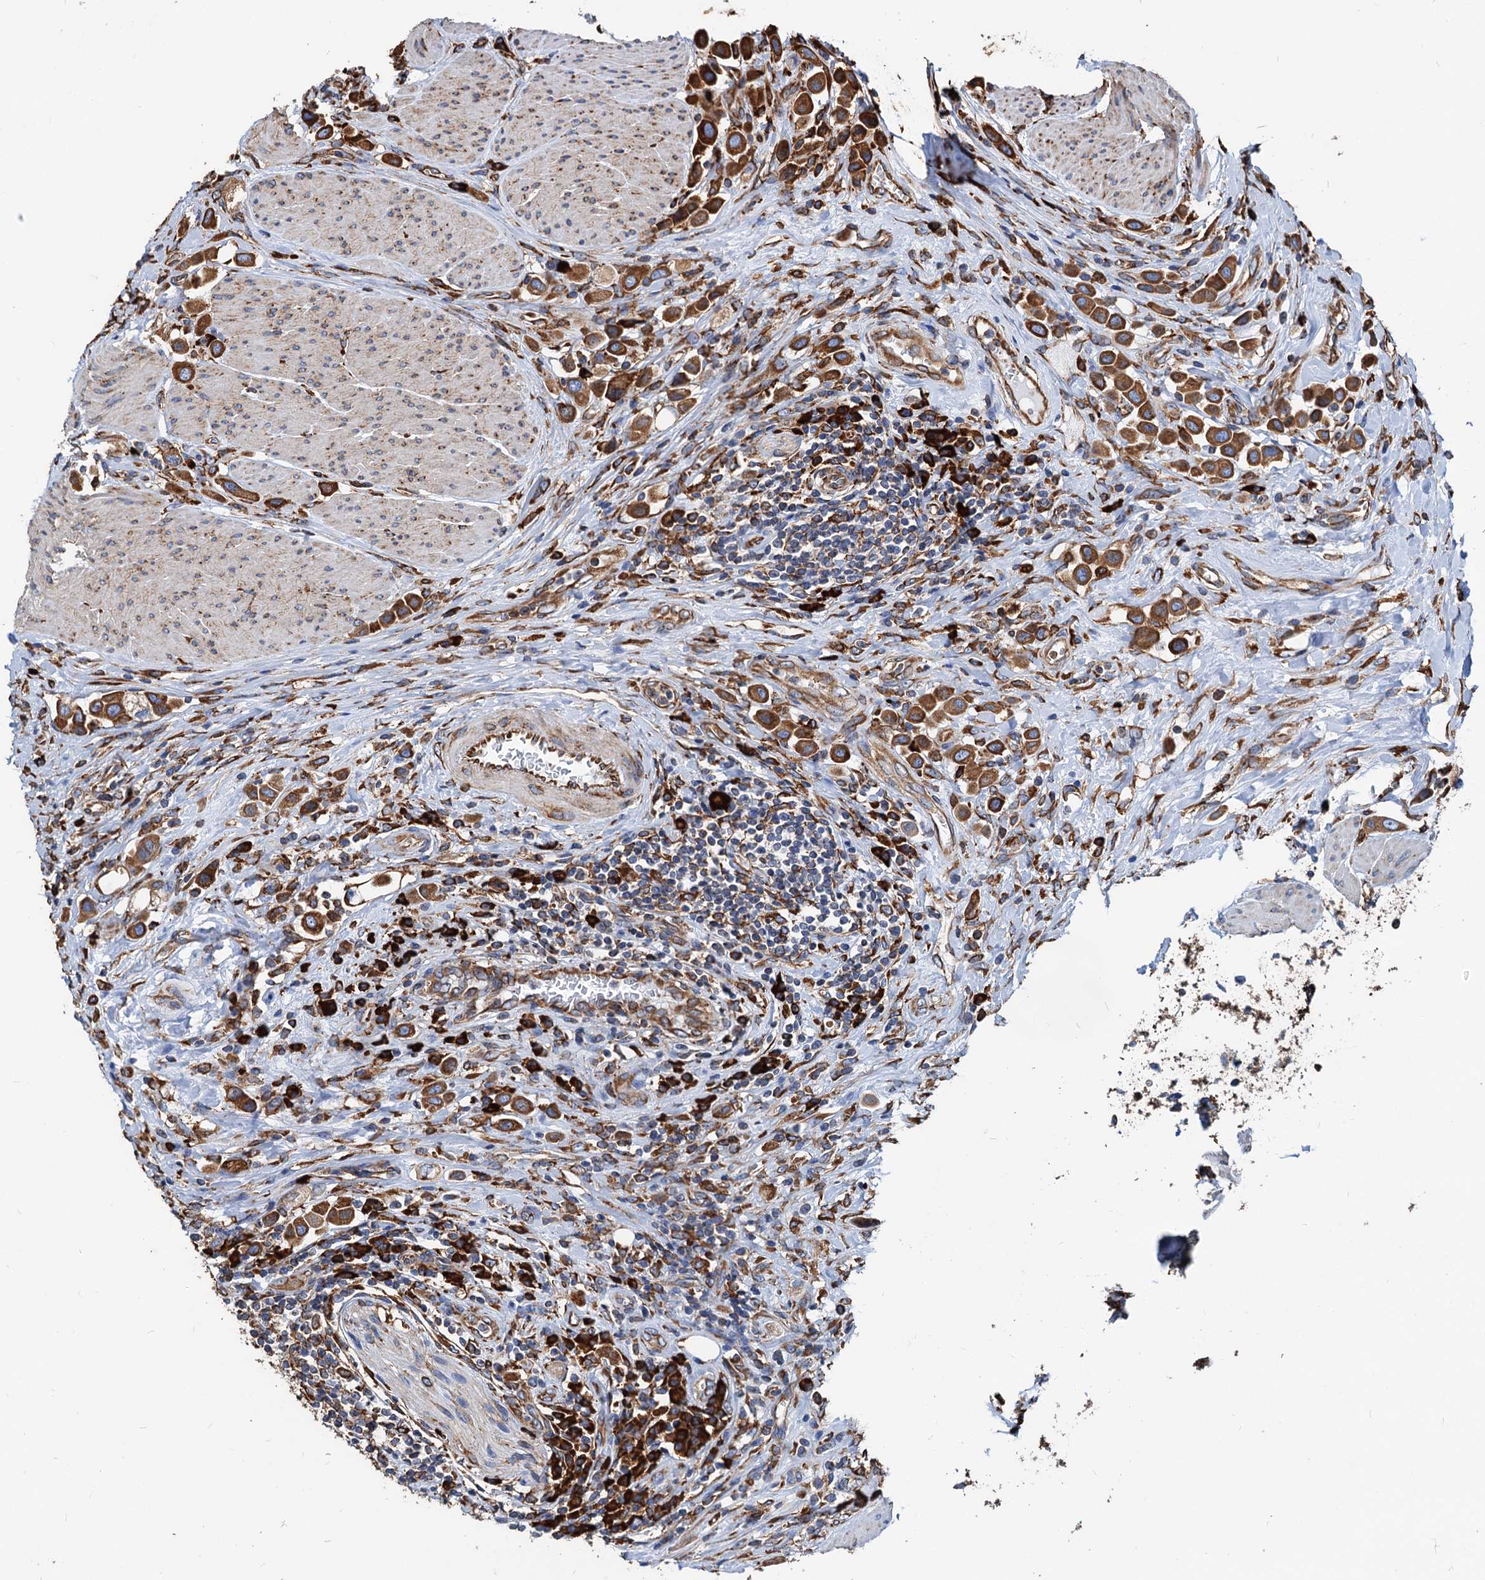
{"staining": {"intensity": "strong", "quantity": ">75%", "location": "cytoplasmic/membranous"}, "tissue": "urothelial cancer", "cell_type": "Tumor cells", "image_type": "cancer", "snomed": [{"axis": "morphology", "description": "Urothelial carcinoma, High grade"}, {"axis": "topography", "description": "Urinary bladder"}], "caption": "A high amount of strong cytoplasmic/membranous staining is present in approximately >75% of tumor cells in urothelial cancer tissue.", "gene": "HSPA5", "patient": {"sex": "male", "age": 50}}